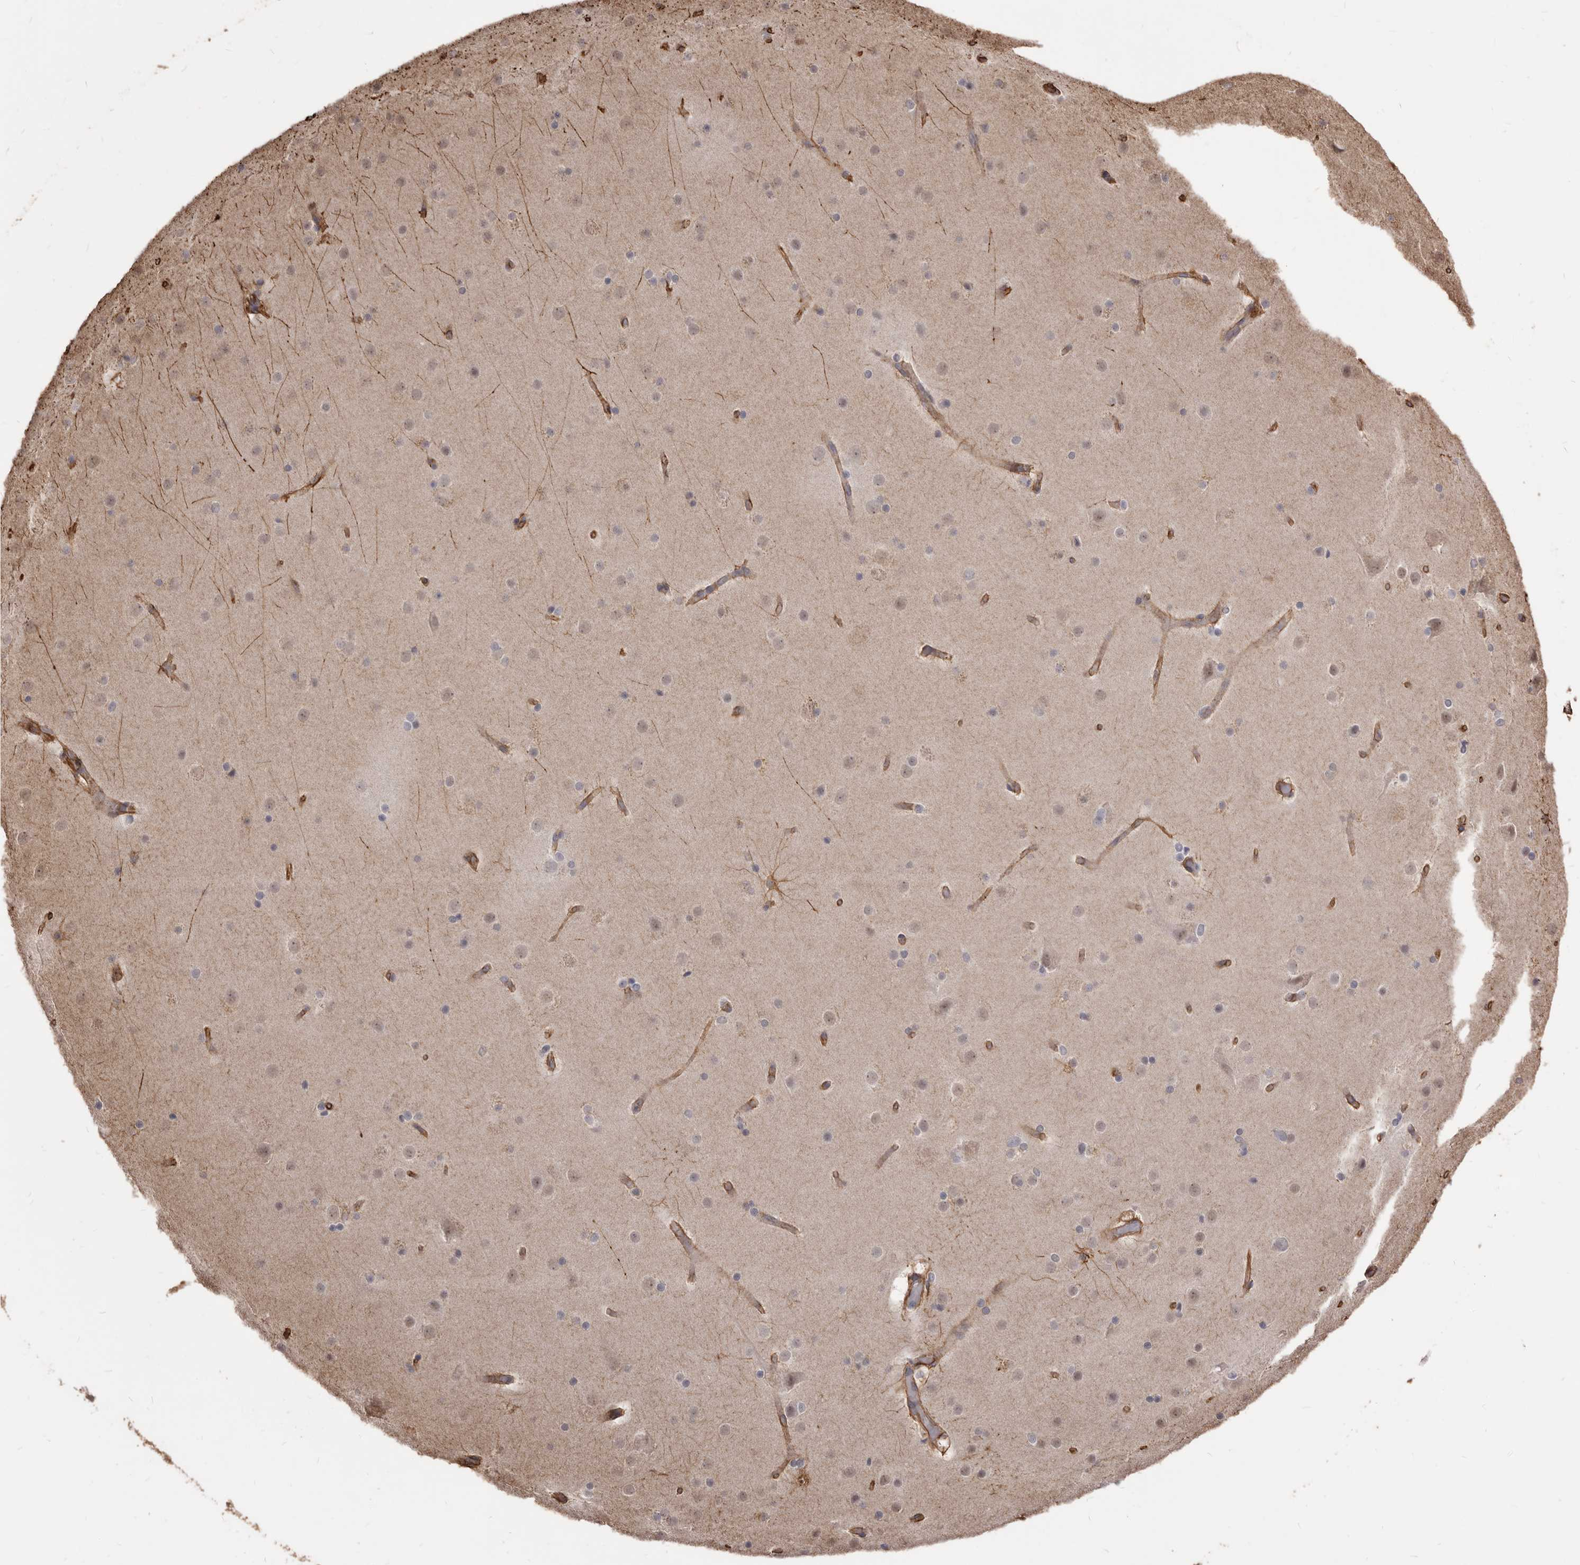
{"staining": {"intensity": "moderate", "quantity": ">75%", "location": "cytoplasmic/membranous"}, "tissue": "cerebral cortex", "cell_type": "Endothelial cells", "image_type": "normal", "snomed": [{"axis": "morphology", "description": "Normal tissue, NOS"}, {"axis": "topography", "description": "Cerebral cortex"}], "caption": "A high-resolution image shows immunohistochemistry staining of unremarkable cerebral cortex, which reveals moderate cytoplasmic/membranous expression in approximately >75% of endothelial cells. The protein is shown in brown color, while the nuclei are stained blue.", "gene": "MTURN", "patient": {"sex": "male", "age": 57}}